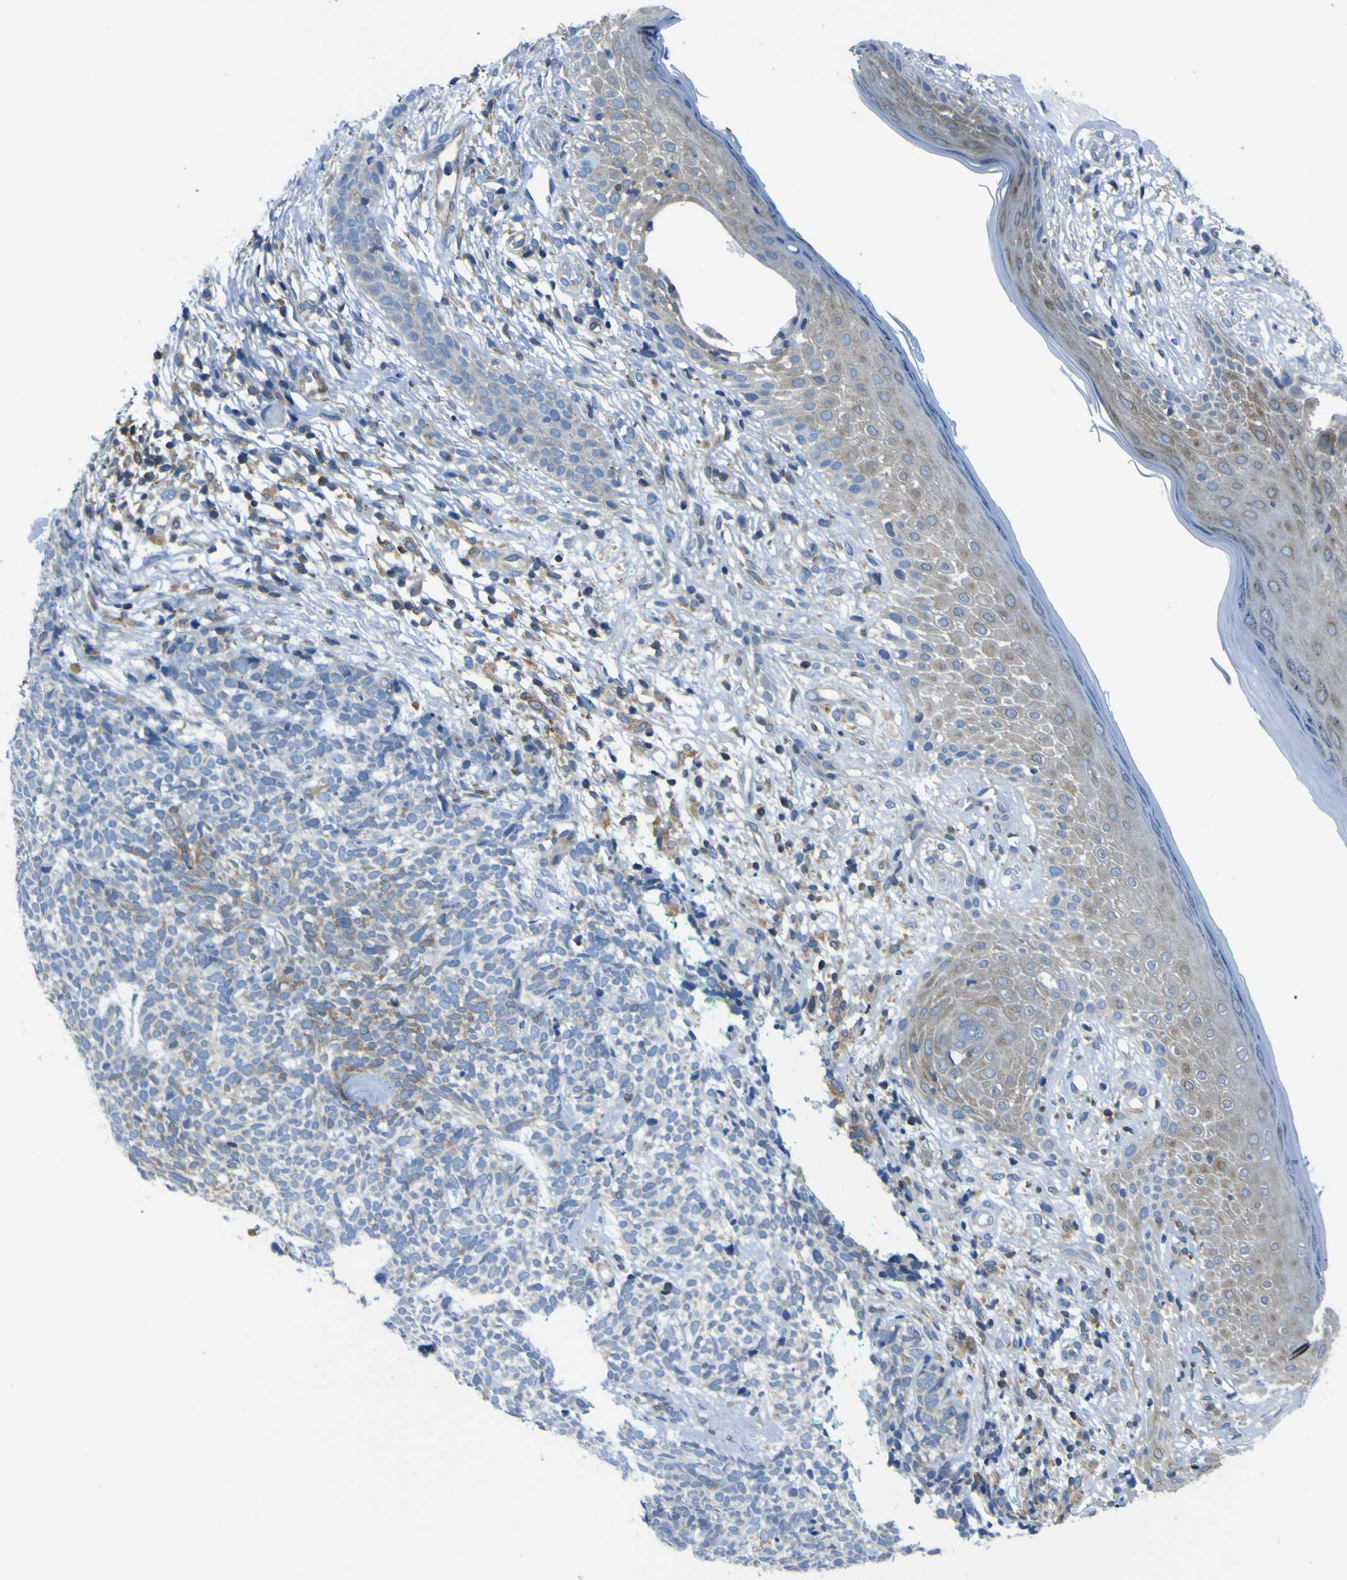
{"staining": {"intensity": "moderate", "quantity": "<25%", "location": "cytoplasmic/membranous"}, "tissue": "skin cancer", "cell_type": "Tumor cells", "image_type": "cancer", "snomed": [{"axis": "morphology", "description": "Basal cell carcinoma"}, {"axis": "topography", "description": "Skin"}], "caption": "Skin cancer (basal cell carcinoma) stained with immunohistochemistry (IHC) demonstrates moderate cytoplasmic/membranous positivity in approximately <25% of tumor cells.", "gene": "STIM1", "patient": {"sex": "female", "age": 84}}